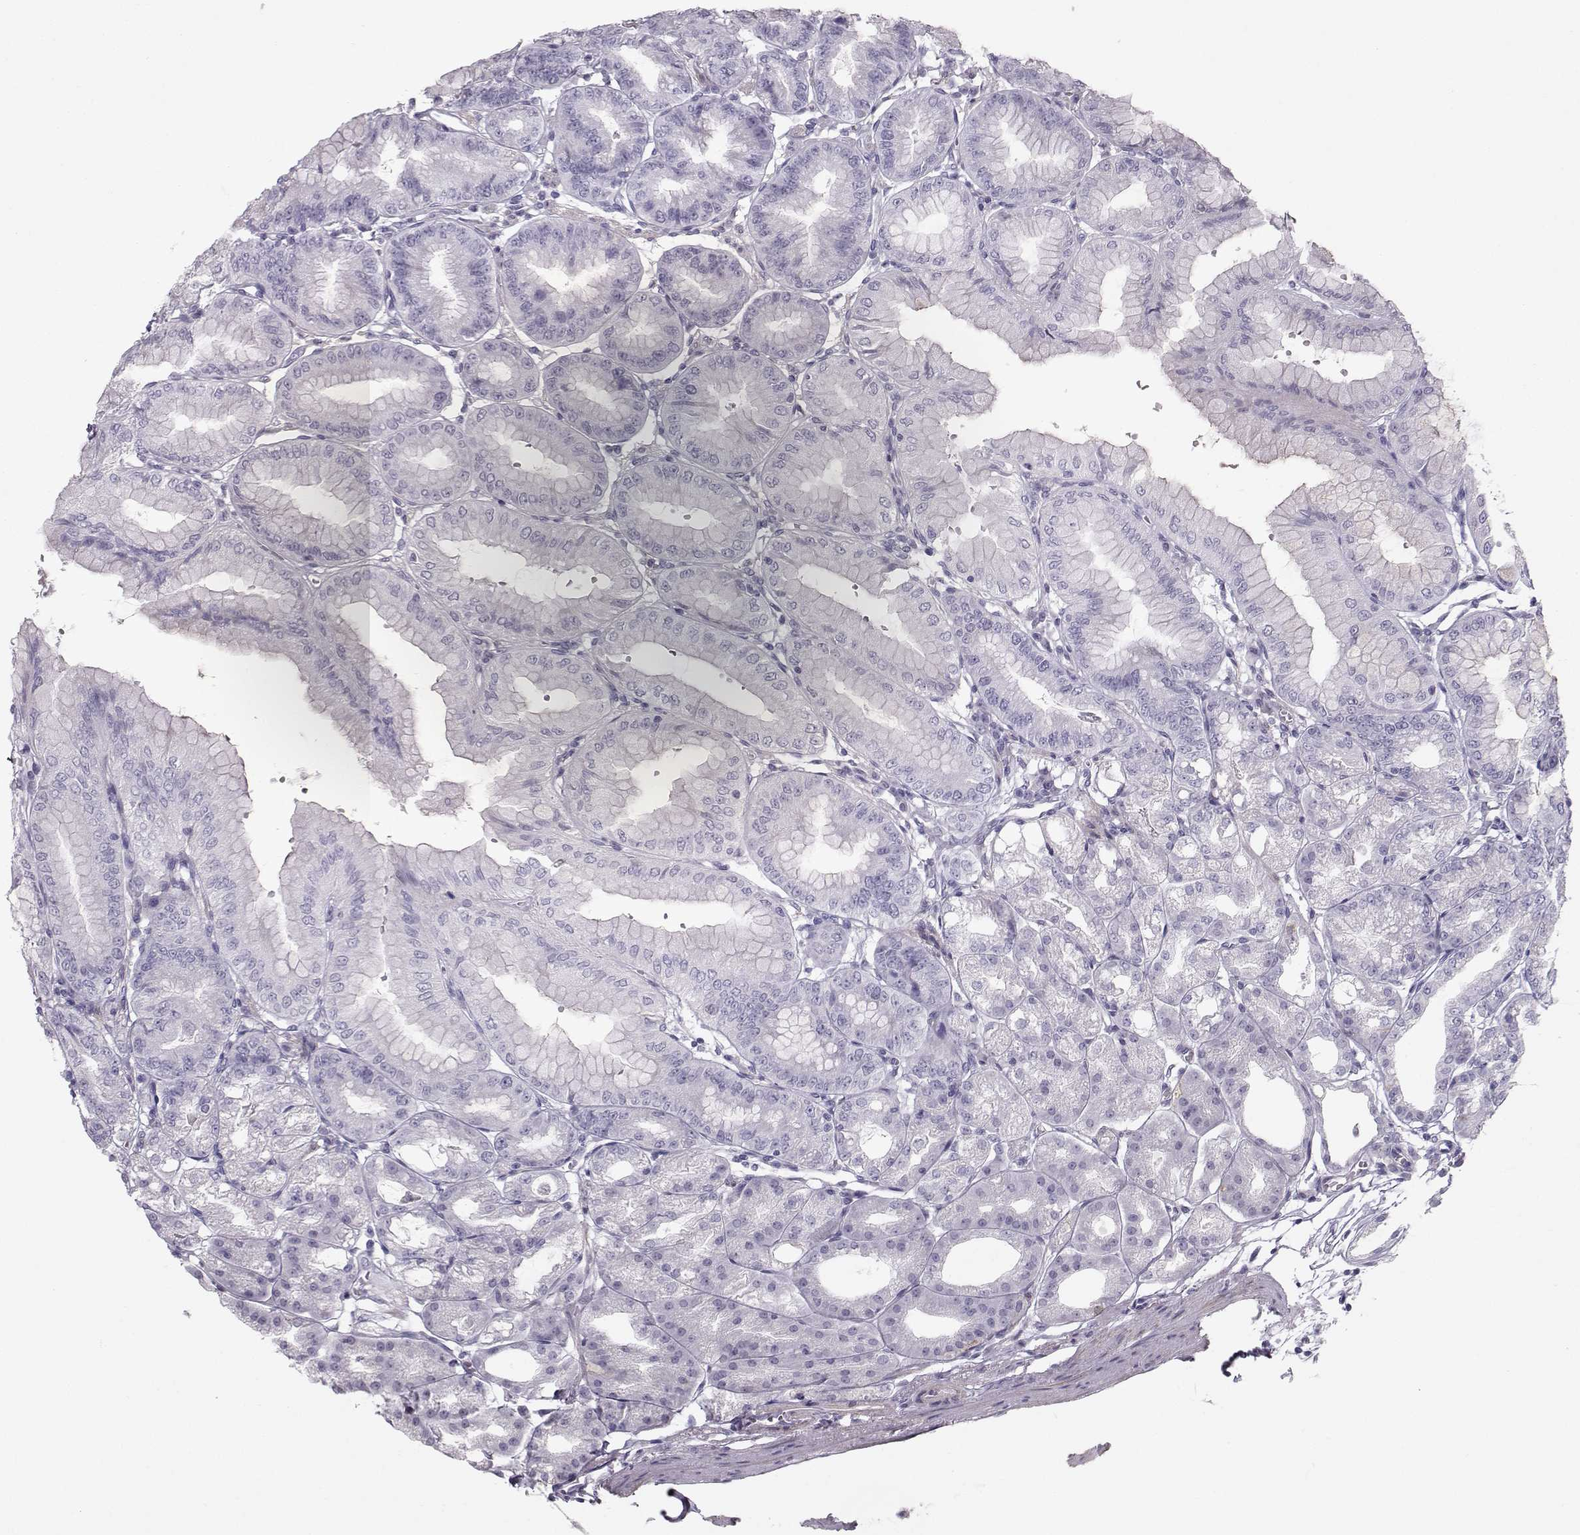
{"staining": {"intensity": "weak", "quantity": "<25%", "location": "cytoplasmic/membranous"}, "tissue": "stomach", "cell_type": "Glandular cells", "image_type": "normal", "snomed": [{"axis": "morphology", "description": "Normal tissue, NOS"}, {"axis": "topography", "description": "Stomach"}], "caption": "Immunohistochemical staining of normal human stomach shows no significant positivity in glandular cells.", "gene": "CASR", "patient": {"sex": "male", "age": 71}}